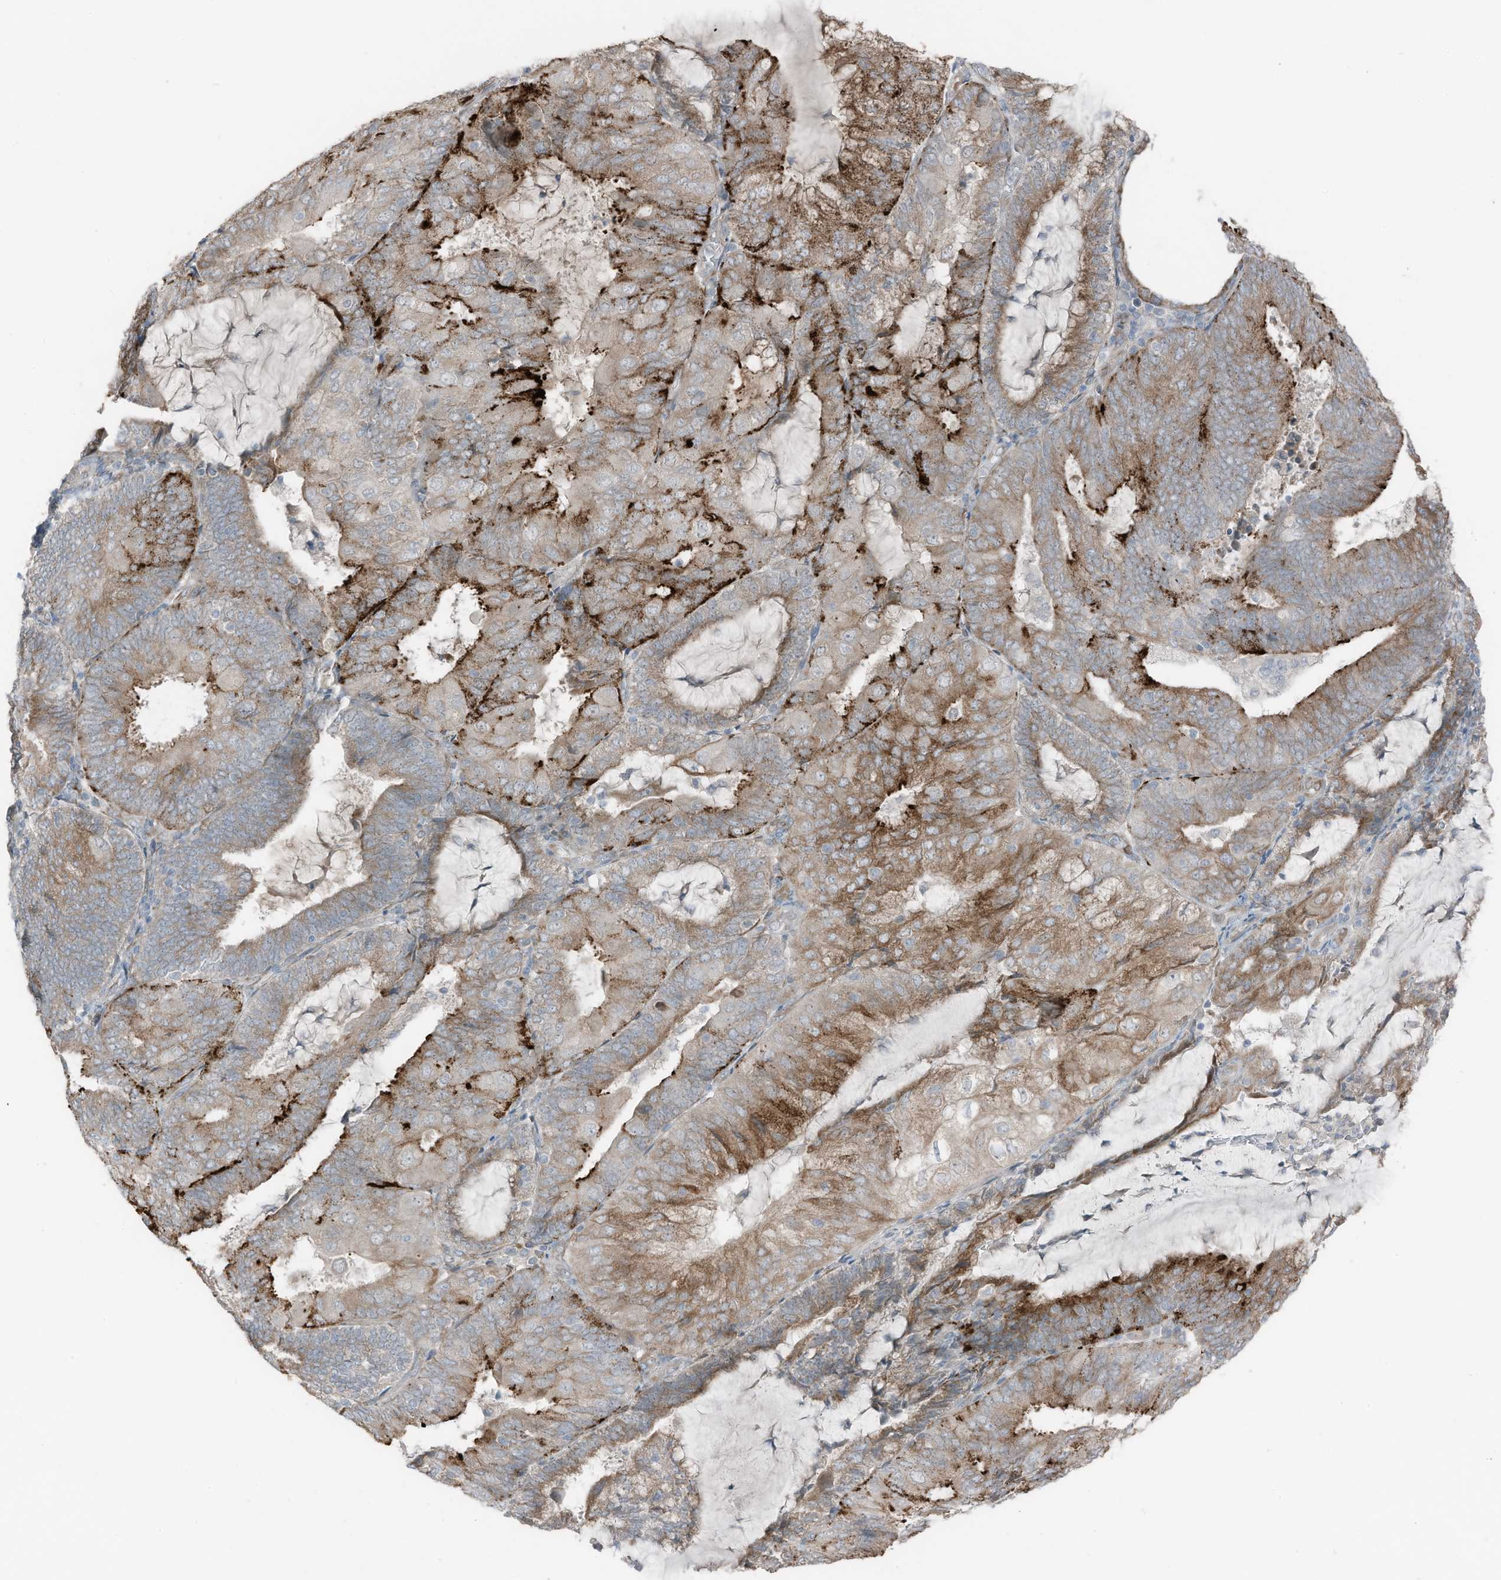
{"staining": {"intensity": "moderate", "quantity": ">75%", "location": "cytoplasmic/membranous"}, "tissue": "endometrial cancer", "cell_type": "Tumor cells", "image_type": "cancer", "snomed": [{"axis": "morphology", "description": "Adenocarcinoma, NOS"}, {"axis": "topography", "description": "Endometrium"}], "caption": "This micrograph reveals IHC staining of human adenocarcinoma (endometrial), with medium moderate cytoplasmic/membranous positivity in approximately >75% of tumor cells.", "gene": "ARHGEF33", "patient": {"sex": "female", "age": 81}}